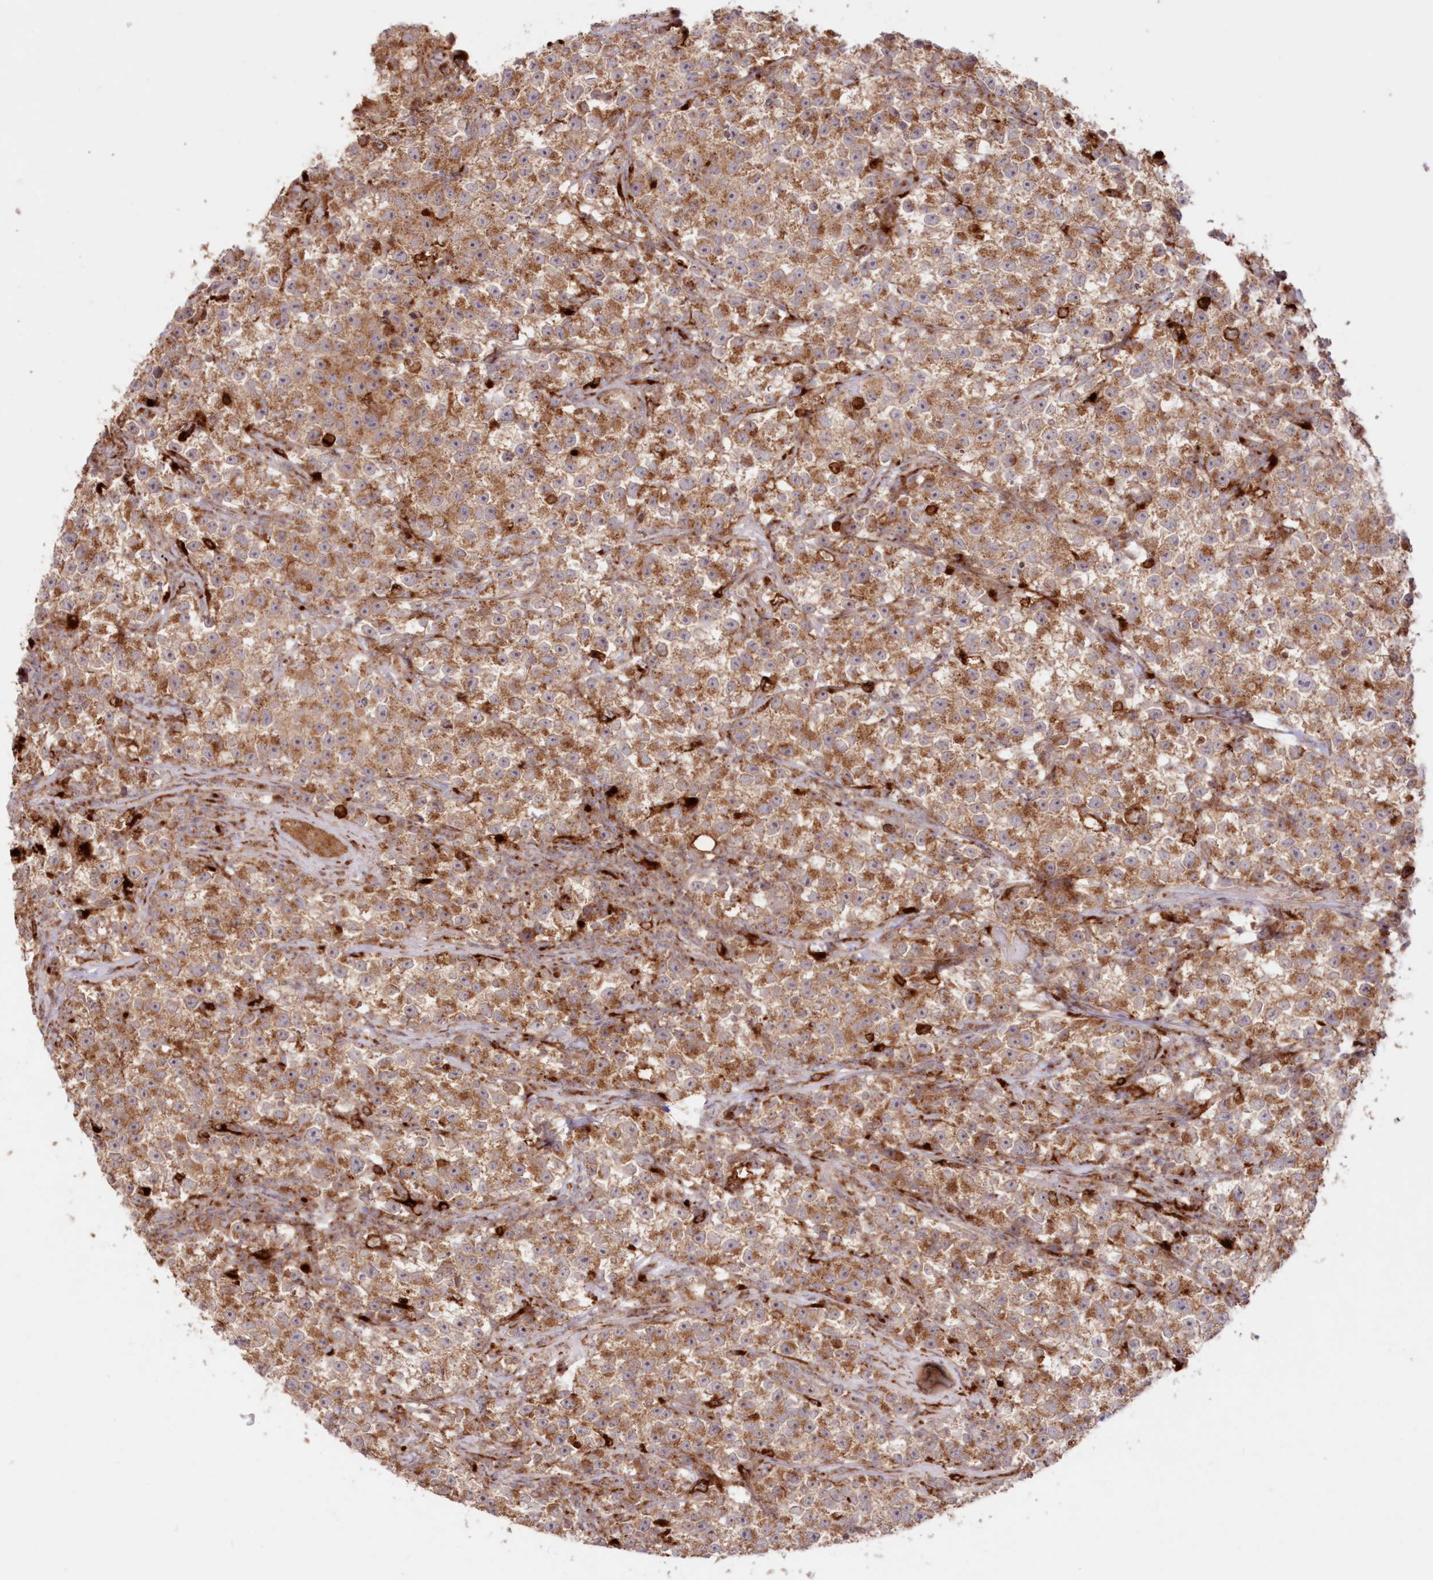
{"staining": {"intensity": "moderate", "quantity": ">75%", "location": "cytoplasmic/membranous"}, "tissue": "testis cancer", "cell_type": "Tumor cells", "image_type": "cancer", "snomed": [{"axis": "morphology", "description": "Seminoma, NOS"}, {"axis": "topography", "description": "Testis"}], "caption": "Human testis cancer stained with a protein marker exhibits moderate staining in tumor cells.", "gene": "ABCC3", "patient": {"sex": "male", "age": 22}}